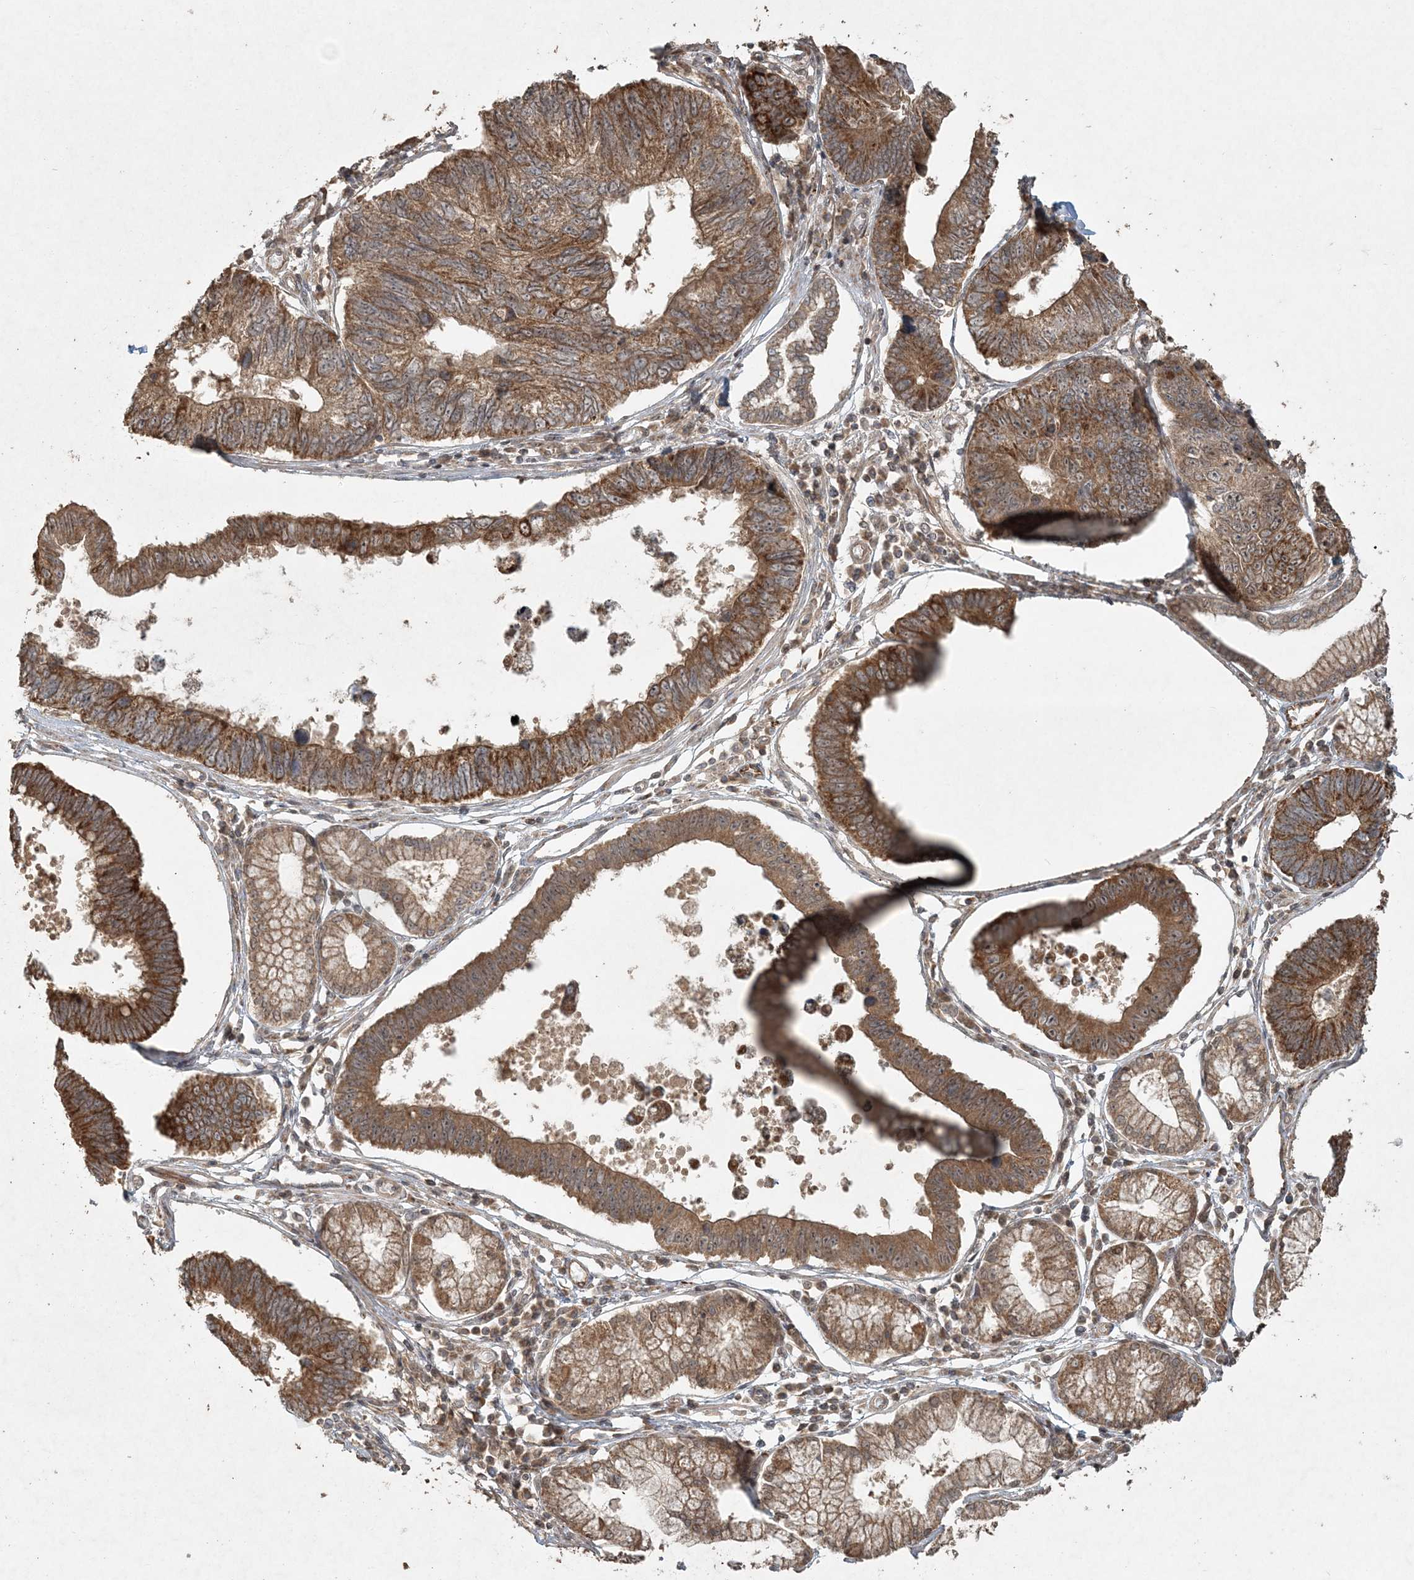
{"staining": {"intensity": "moderate", "quantity": ">75%", "location": "cytoplasmic/membranous"}, "tissue": "stomach cancer", "cell_type": "Tumor cells", "image_type": "cancer", "snomed": [{"axis": "morphology", "description": "Adenocarcinoma, NOS"}, {"axis": "topography", "description": "Stomach"}], "caption": "IHC staining of adenocarcinoma (stomach), which demonstrates medium levels of moderate cytoplasmic/membranous expression in approximately >75% of tumor cells indicating moderate cytoplasmic/membranous protein expression. The staining was performed using DAB (brown) for protein detection and nuclei were counterstained in hematoxylin (blue).", "gene": "ANAPC16", "patient": {"sex": "male", "age": 59}}